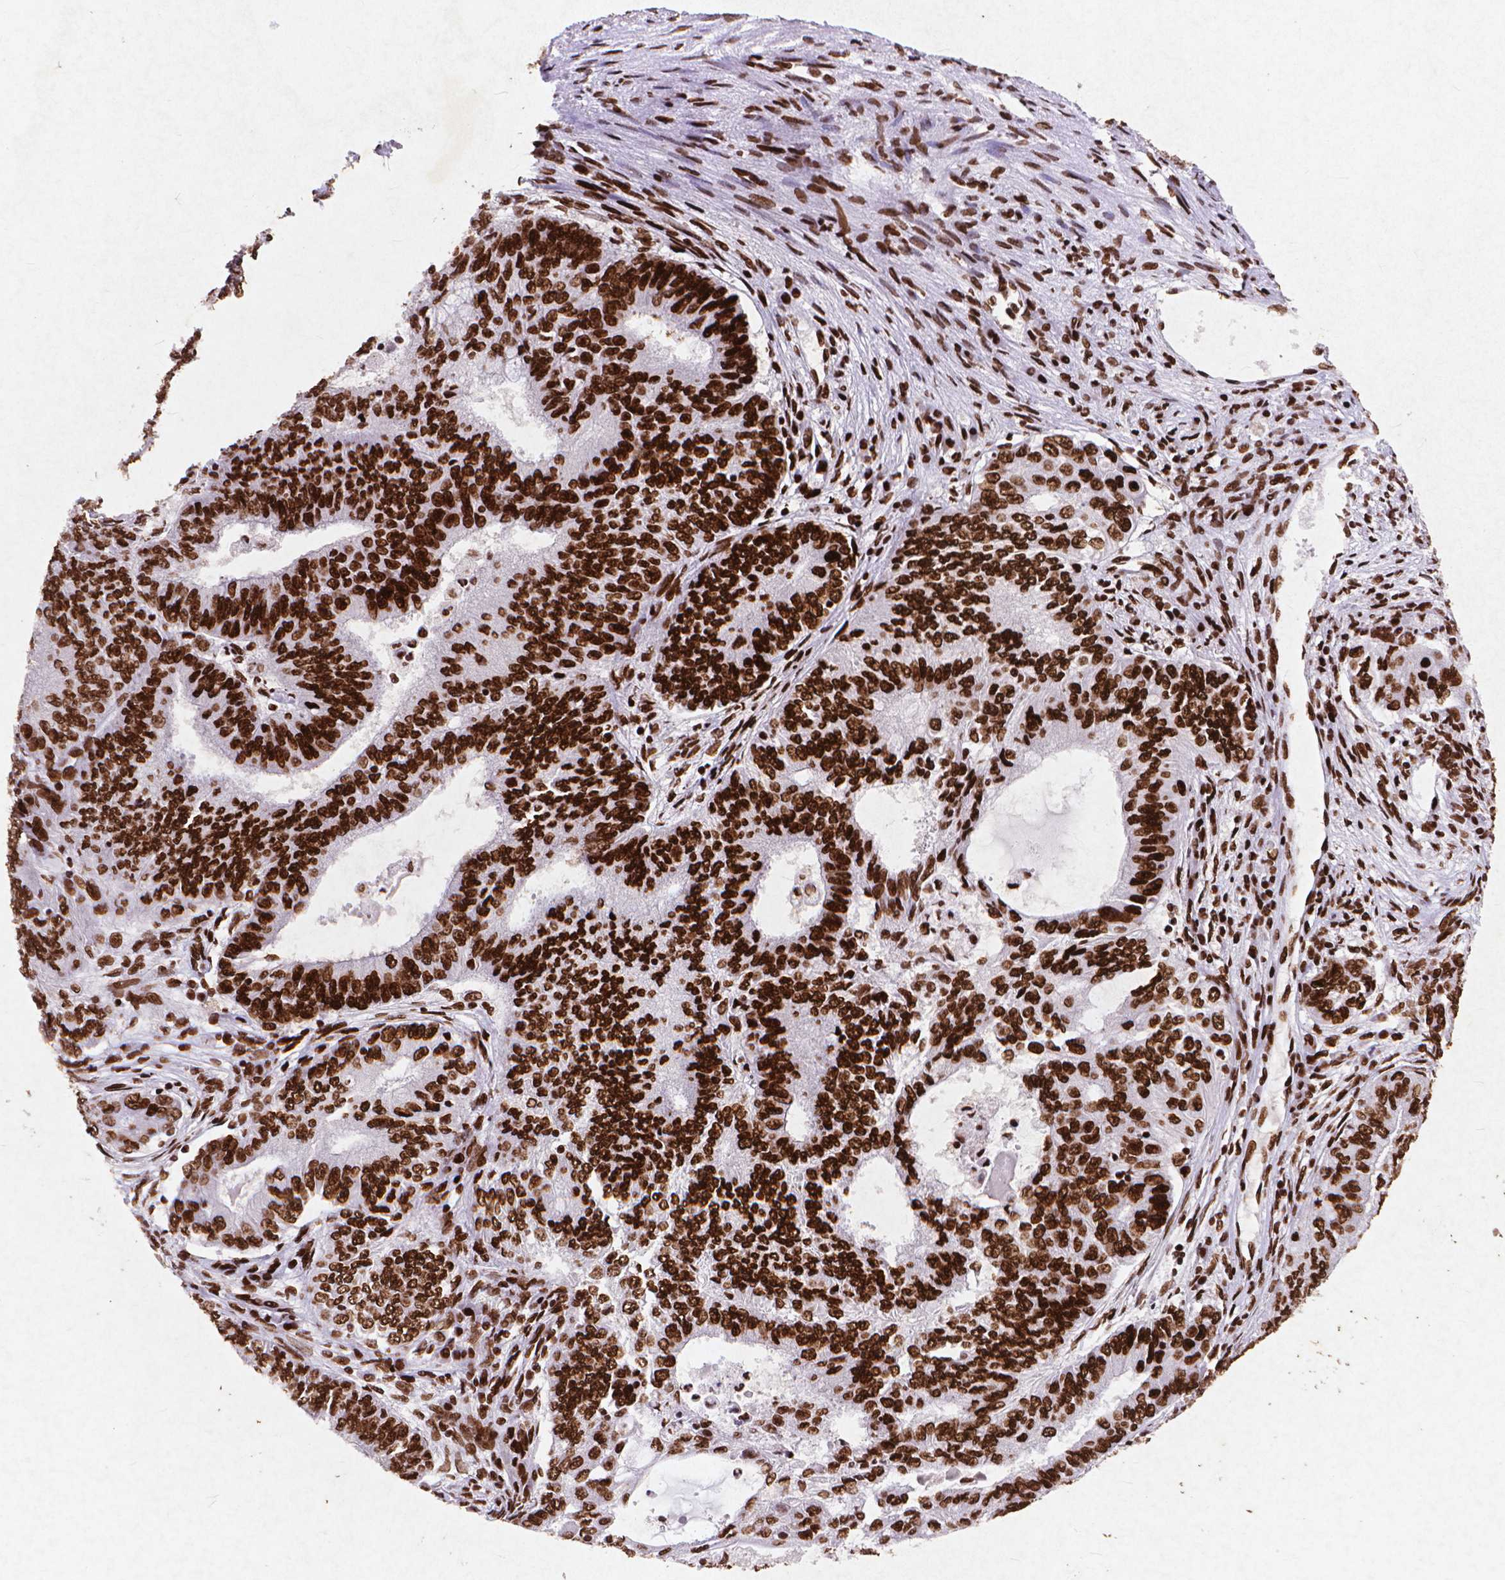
{"staining": {"intensity": "strong", "quantity": ">75%", "location": "nuclear"}, "tissue": "endometrial cancer", "cell_type": "Tumor cells", "image_type": "cancer", "snomed": [{"axis": "morphology", "description": "Adenocarcinoma, NOS"}, {"axis": "topography", "description": "Endometrium"}], "caption": "Immunohistochemistry staining of endometrial adenocarcinoma, which displays high levels of strong nuclear expression in approximately >75% of tumor cells indicating strong nuclear protein expression. The staining was performed using DAB (3,3'-diaminobenzidine) (brown) for protein detection and nuclei were counterstained in hematoxylin (blue).", "gene": "CITED2", "patient": {"sex": "female", "age": 62}}